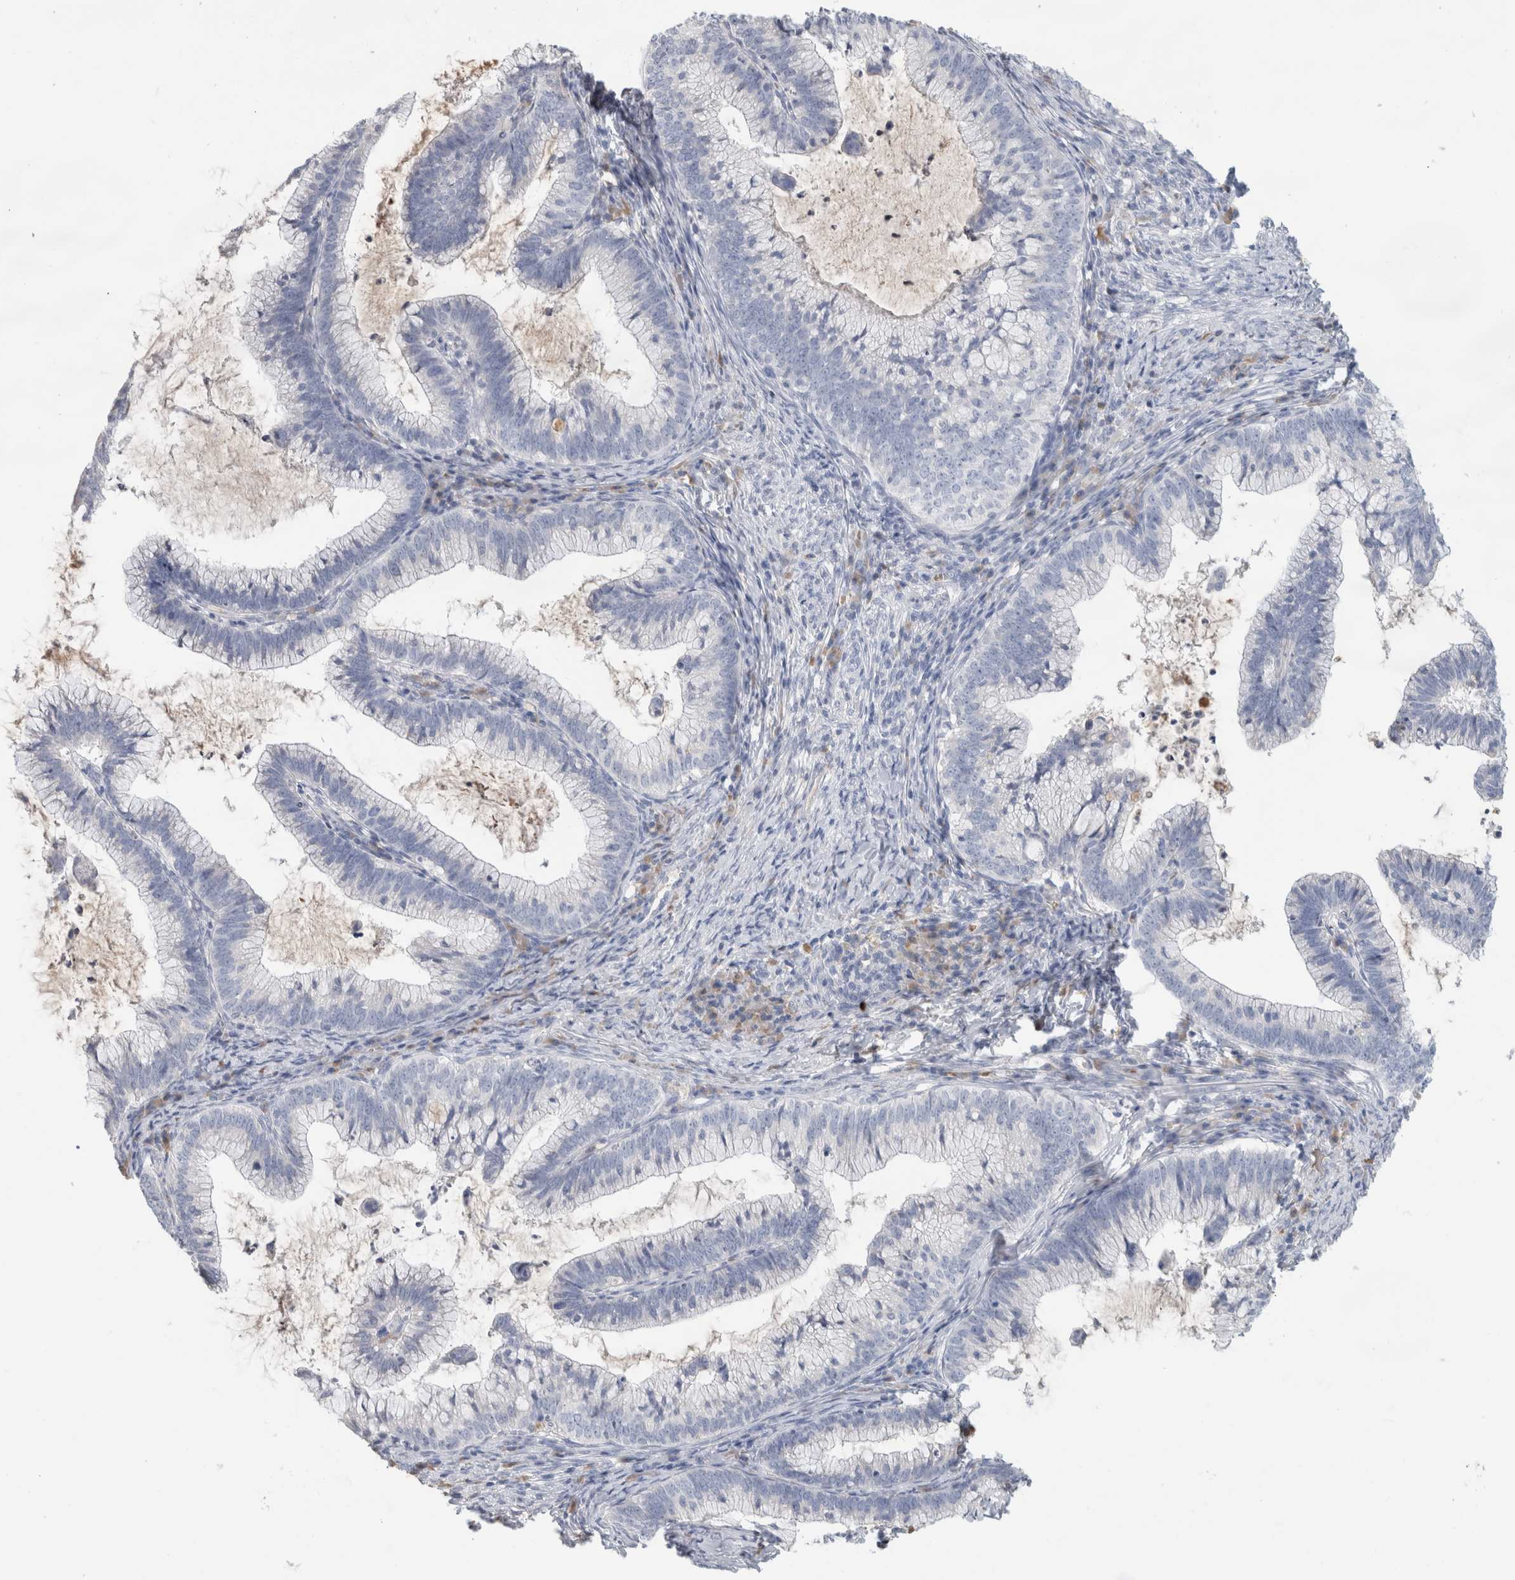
{"staining": {"intensity": "negative", "quantity": "none", "location": "none"}, "tissue": "cervical cancer", "cell_type": "Tumor cells", "image_type": "cancer", "snomed": [{"axis": "morphology", "description": "Adenocarcinoma, NOS"}, {"axis": "topography", "description": "Cervix"}], "caption": "Photomicrograph shows no protein positivity in tumor cells of adenocarcinoma (cervical) tissue.", "gene": "CA1", "patient": {"sex": "female", "age": 36}}